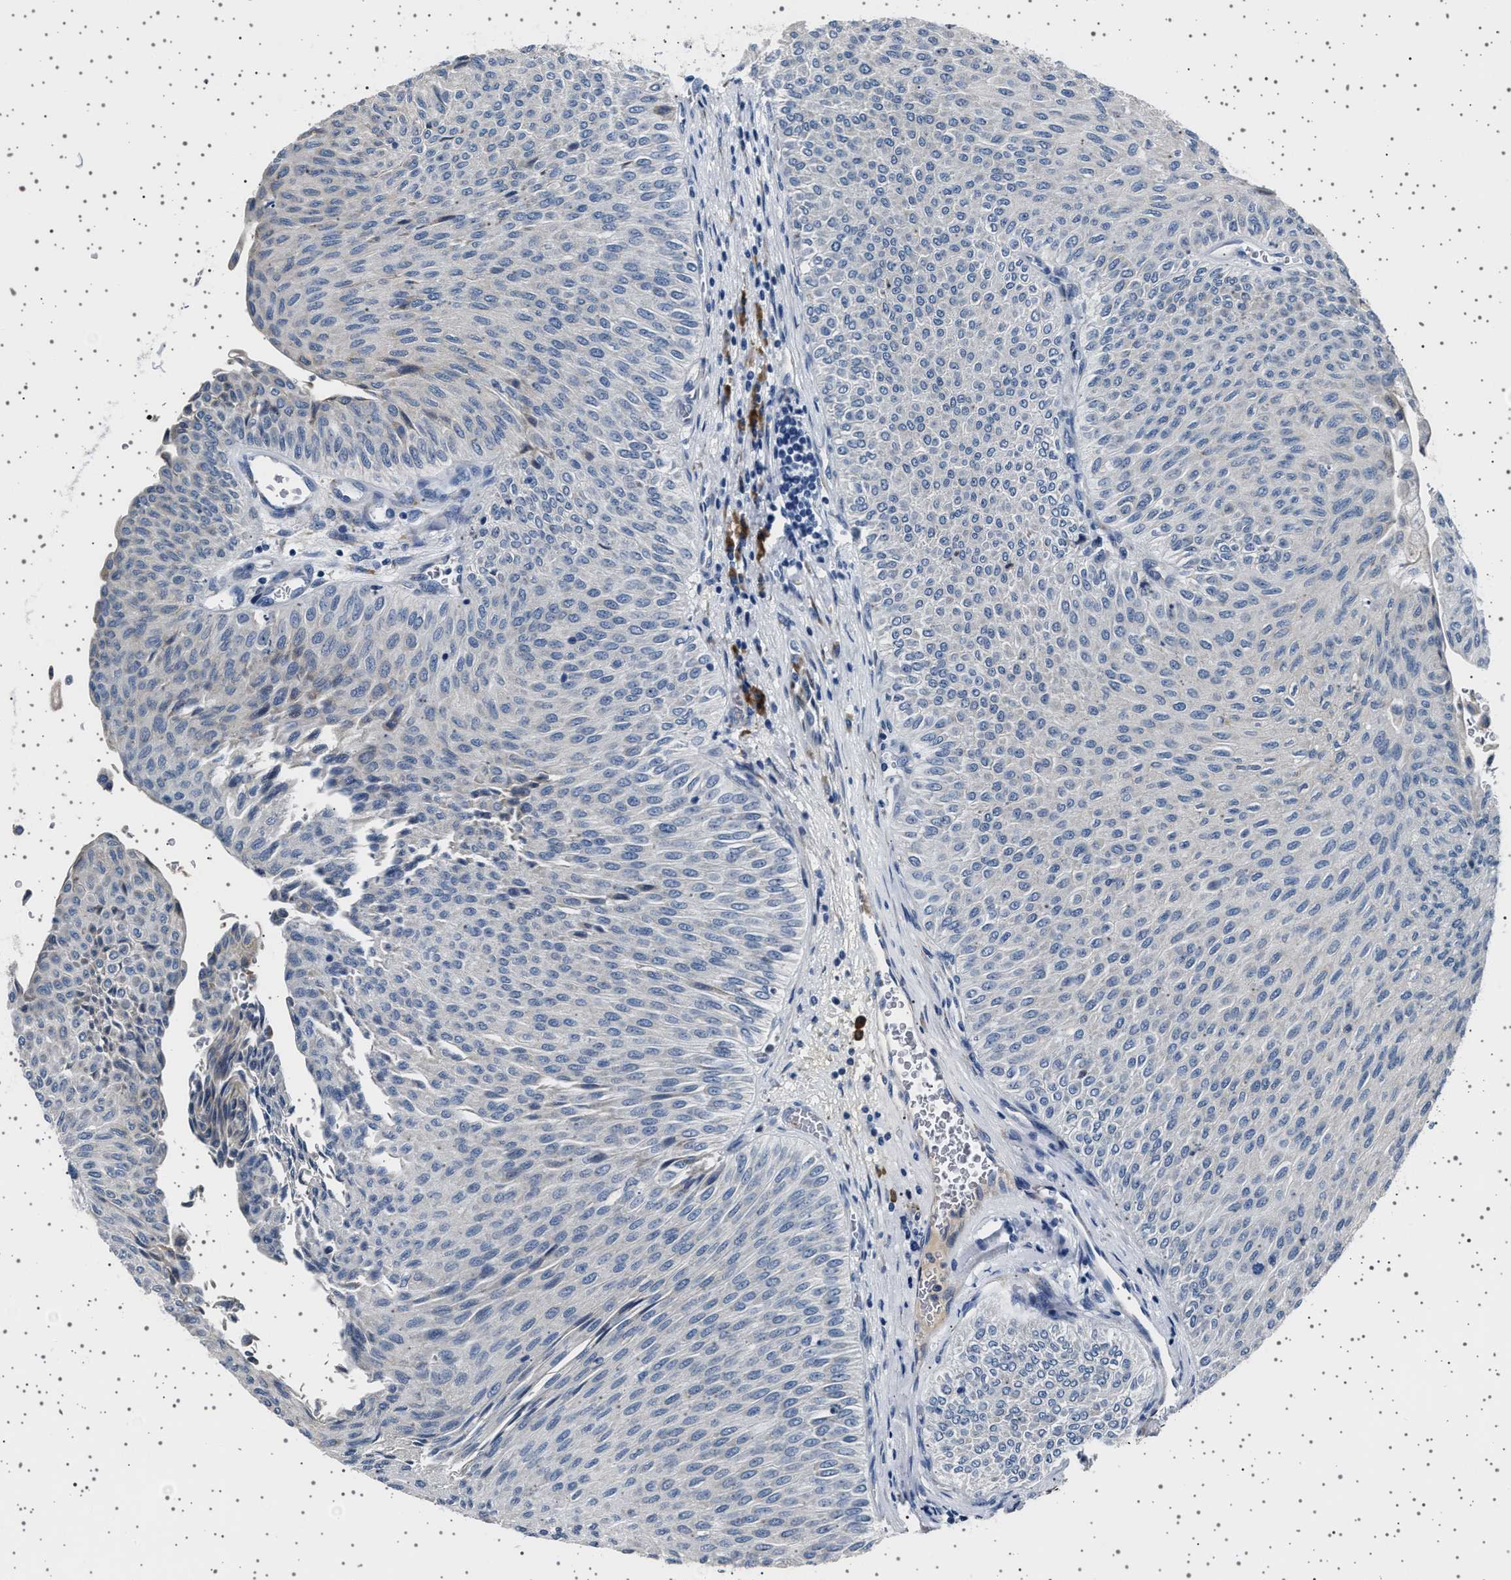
{"staining": {"intensity": "negative", "quantity": "none", "location": "none"}, "tissue": "urothelial cancer", "cell_type": "Tumor cells", "image_type": "cancer", "snomed": [{"axis": "morphology", "description": "Urothelial carcinoma, Low grade"}, {"axis": "topography", "description": "Urinary bladder"}], "caption": "There is no significant expression in tumor cells of urothelial carcinoma (low-grade). (DAB immunohistochemistry (IHC) with hematoxylin counter stain).", "gene": "FTCD", "patient": {"sex": "male", "age": 78}}